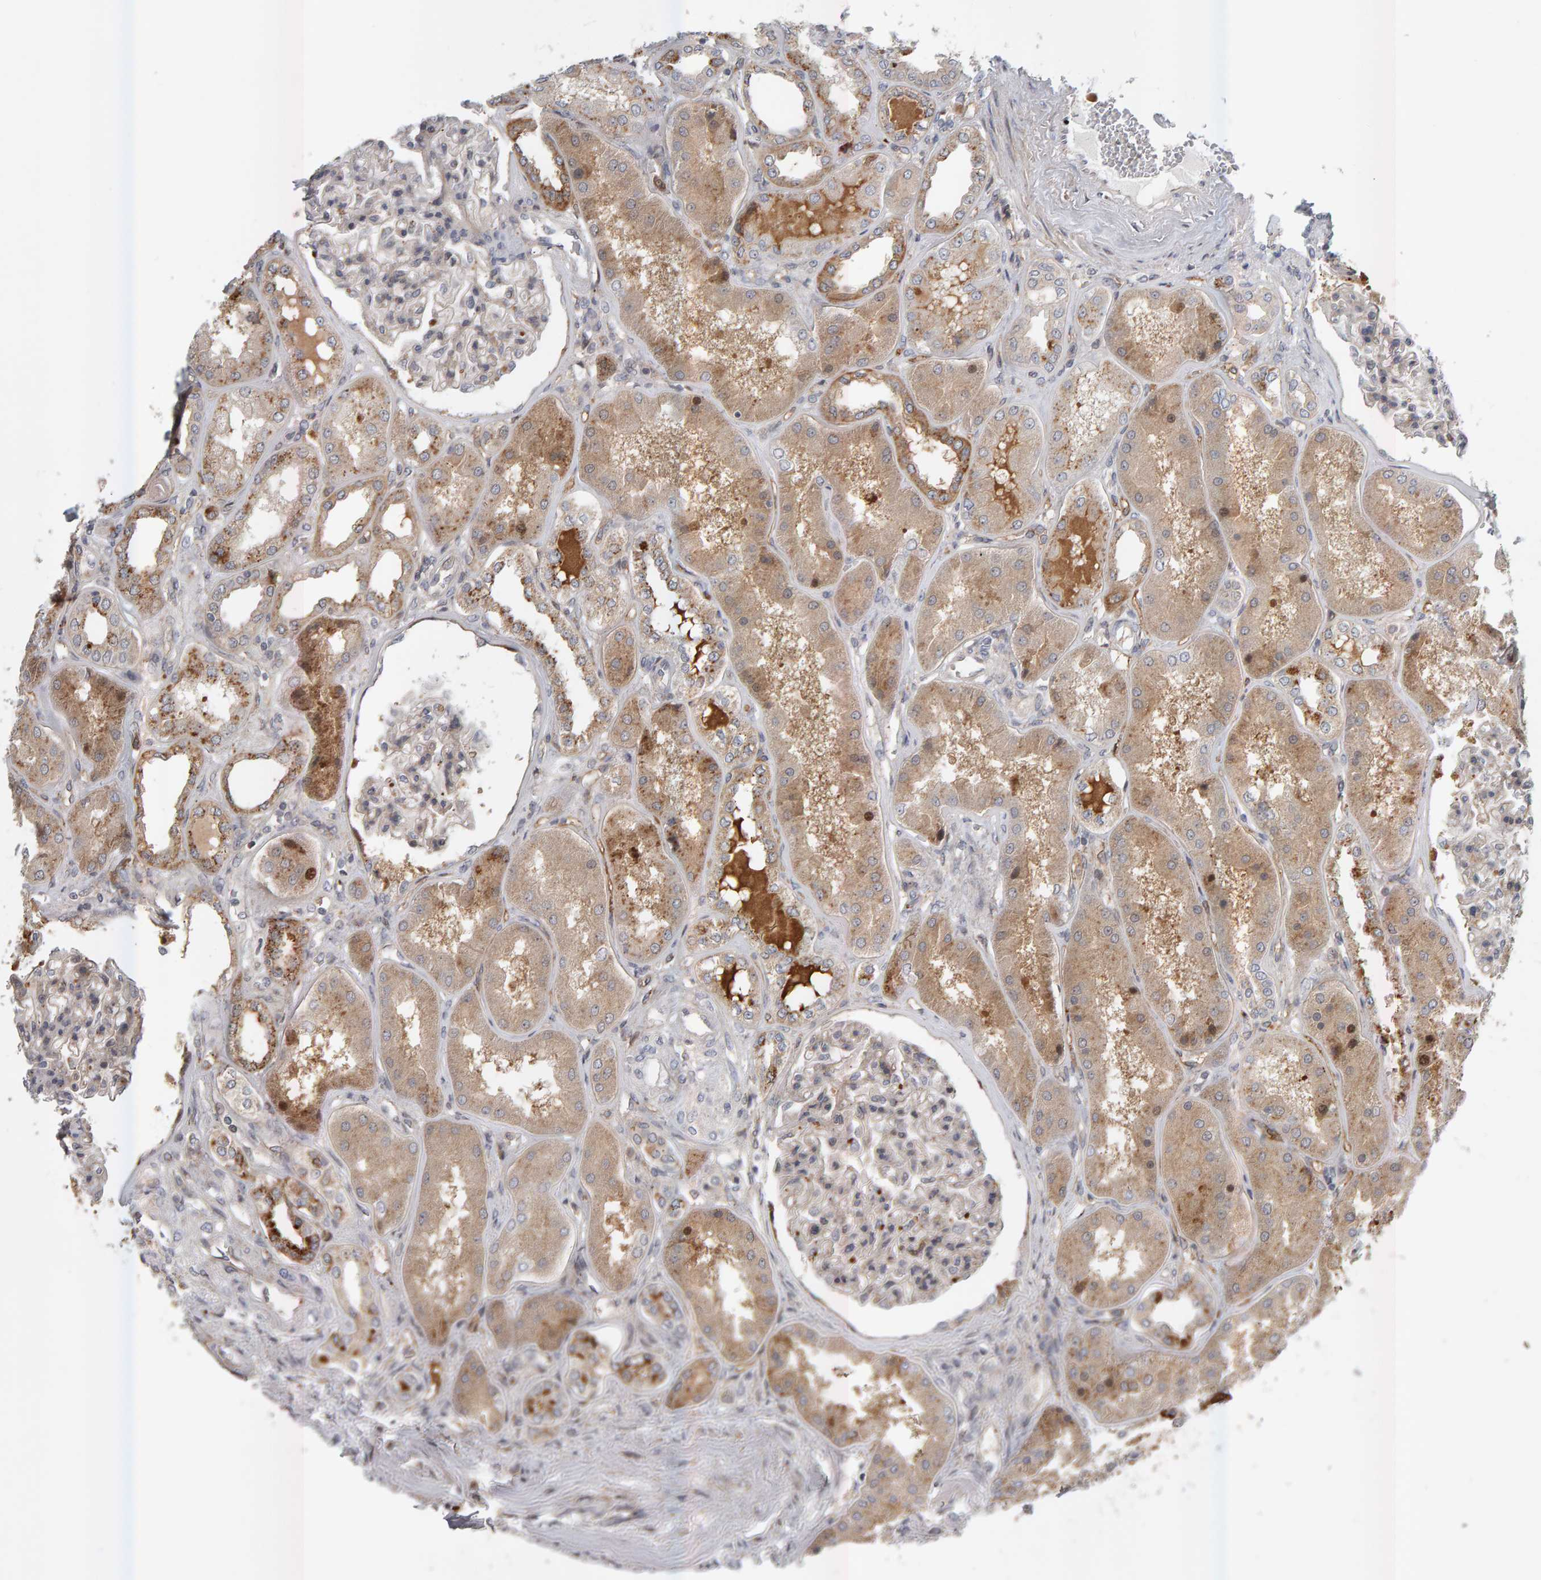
{"staining": {"intensity": "weak", "quantity": "25%-75%", "location": "cytoplasmic/membranous"}, "tissue": "kidney", "cell_type": "Cells in glomeruli", "image_type": "normal", "snomed": [{"axis": "morphology", "description": "Normal tissue, NOS"}, {"axis": "topography", "description": "Kidney"}], "caption": "A brown stain highlights weak cytoplasmic/membranous positivity of a protein in cells in glomeruli of normal human kidney. (Brightfield microscopy of DAB IHC at high magnification).", "gene": "ZNF160", "patient": {"sex": "female", "age": 56}}